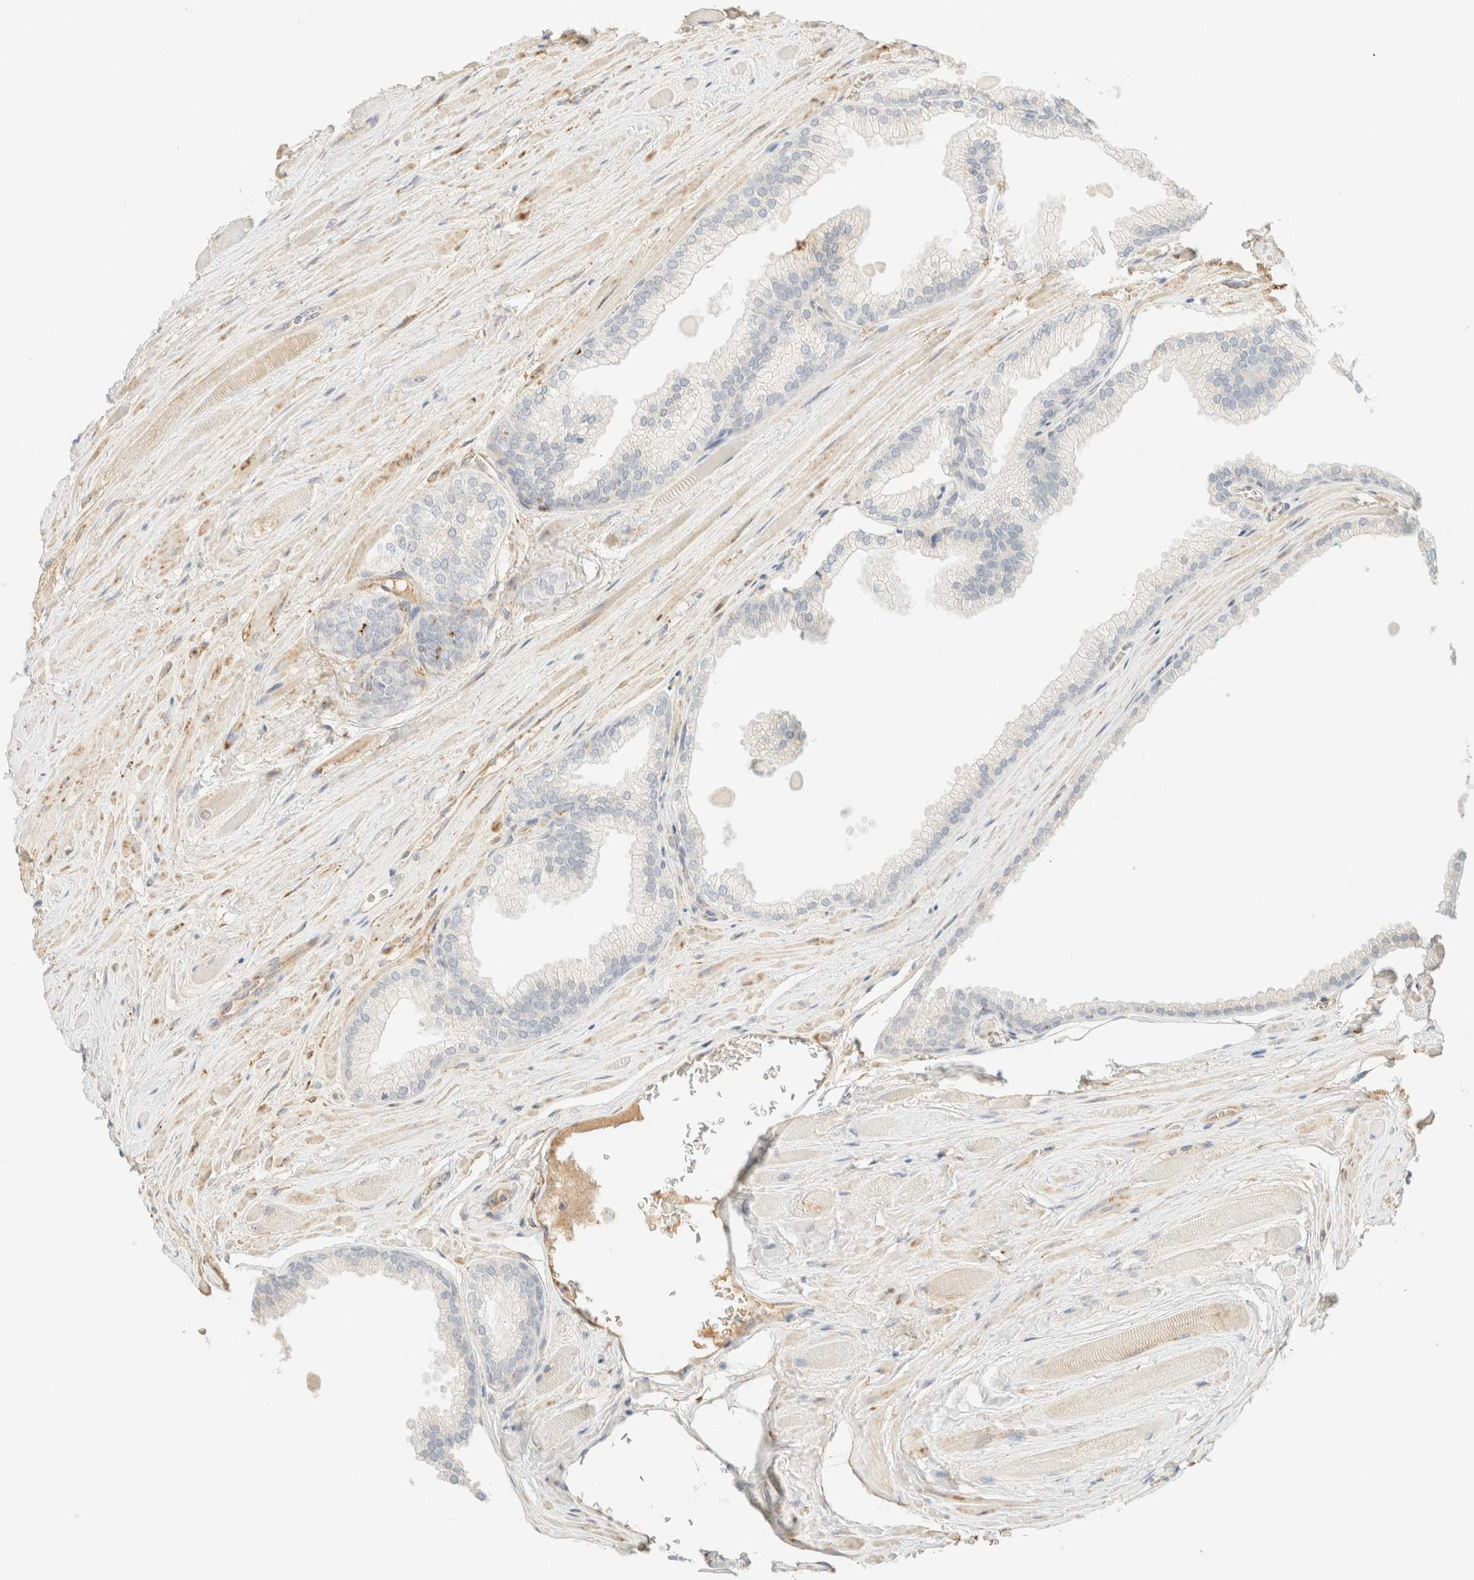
{"staining": {"intensity": "negative", "quantity": "none", "location": "none"}, "tissue": "prostate cancer", "cell_type": "Tumor cells", "image_type": "cancer", "snomed": [{"axis": "morphology", "description": "Adenocarcinoma, Low grade"}, {"axis": "topography", "description": "Prostate"}], "caption": "Prostate cancer (adenocarcinoma (low-grade)) was stained to show a protein in brown. There is no significant expression in tumor cells.", "gene": "SPARCL1", "patient": {"sex": "male", "age": 59}}